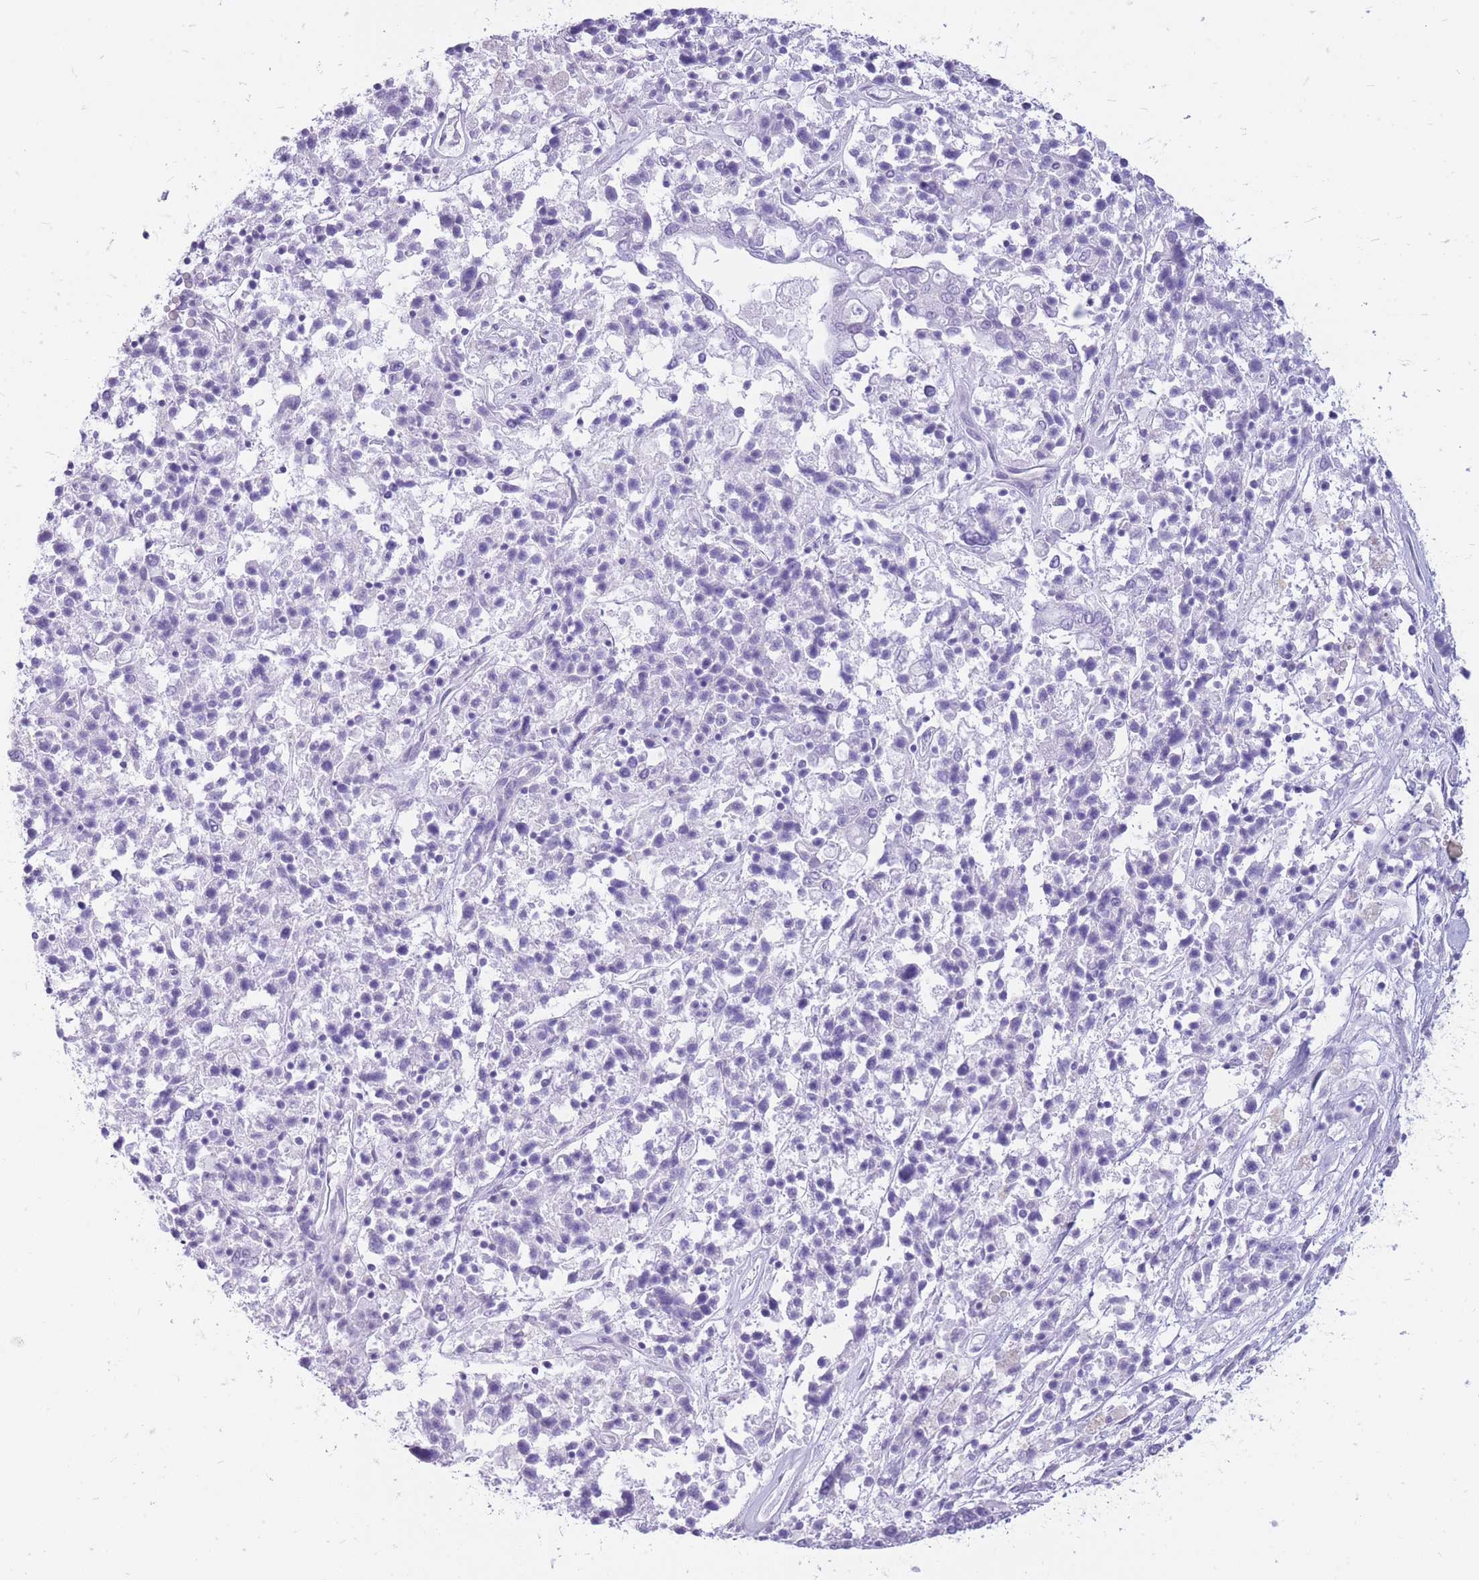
{"staining": {"intensity": "negative", "quantity": "none", "location": "none"}, "tissue": "ovarian cancer", "cell_type": "Tumor cells", "image_type": "cancer", "snomed": [{"axis": "morphology", "description": "Carcinoma, endometroid"}, {"axis": "topography", "description": "Ovary"}], "caption": "The image shows no significant expression in tumor cells of ovarian endometroid carcinoma.", "gene": "CYP21A2", "patient": {"sex": "female", "age": 62}}